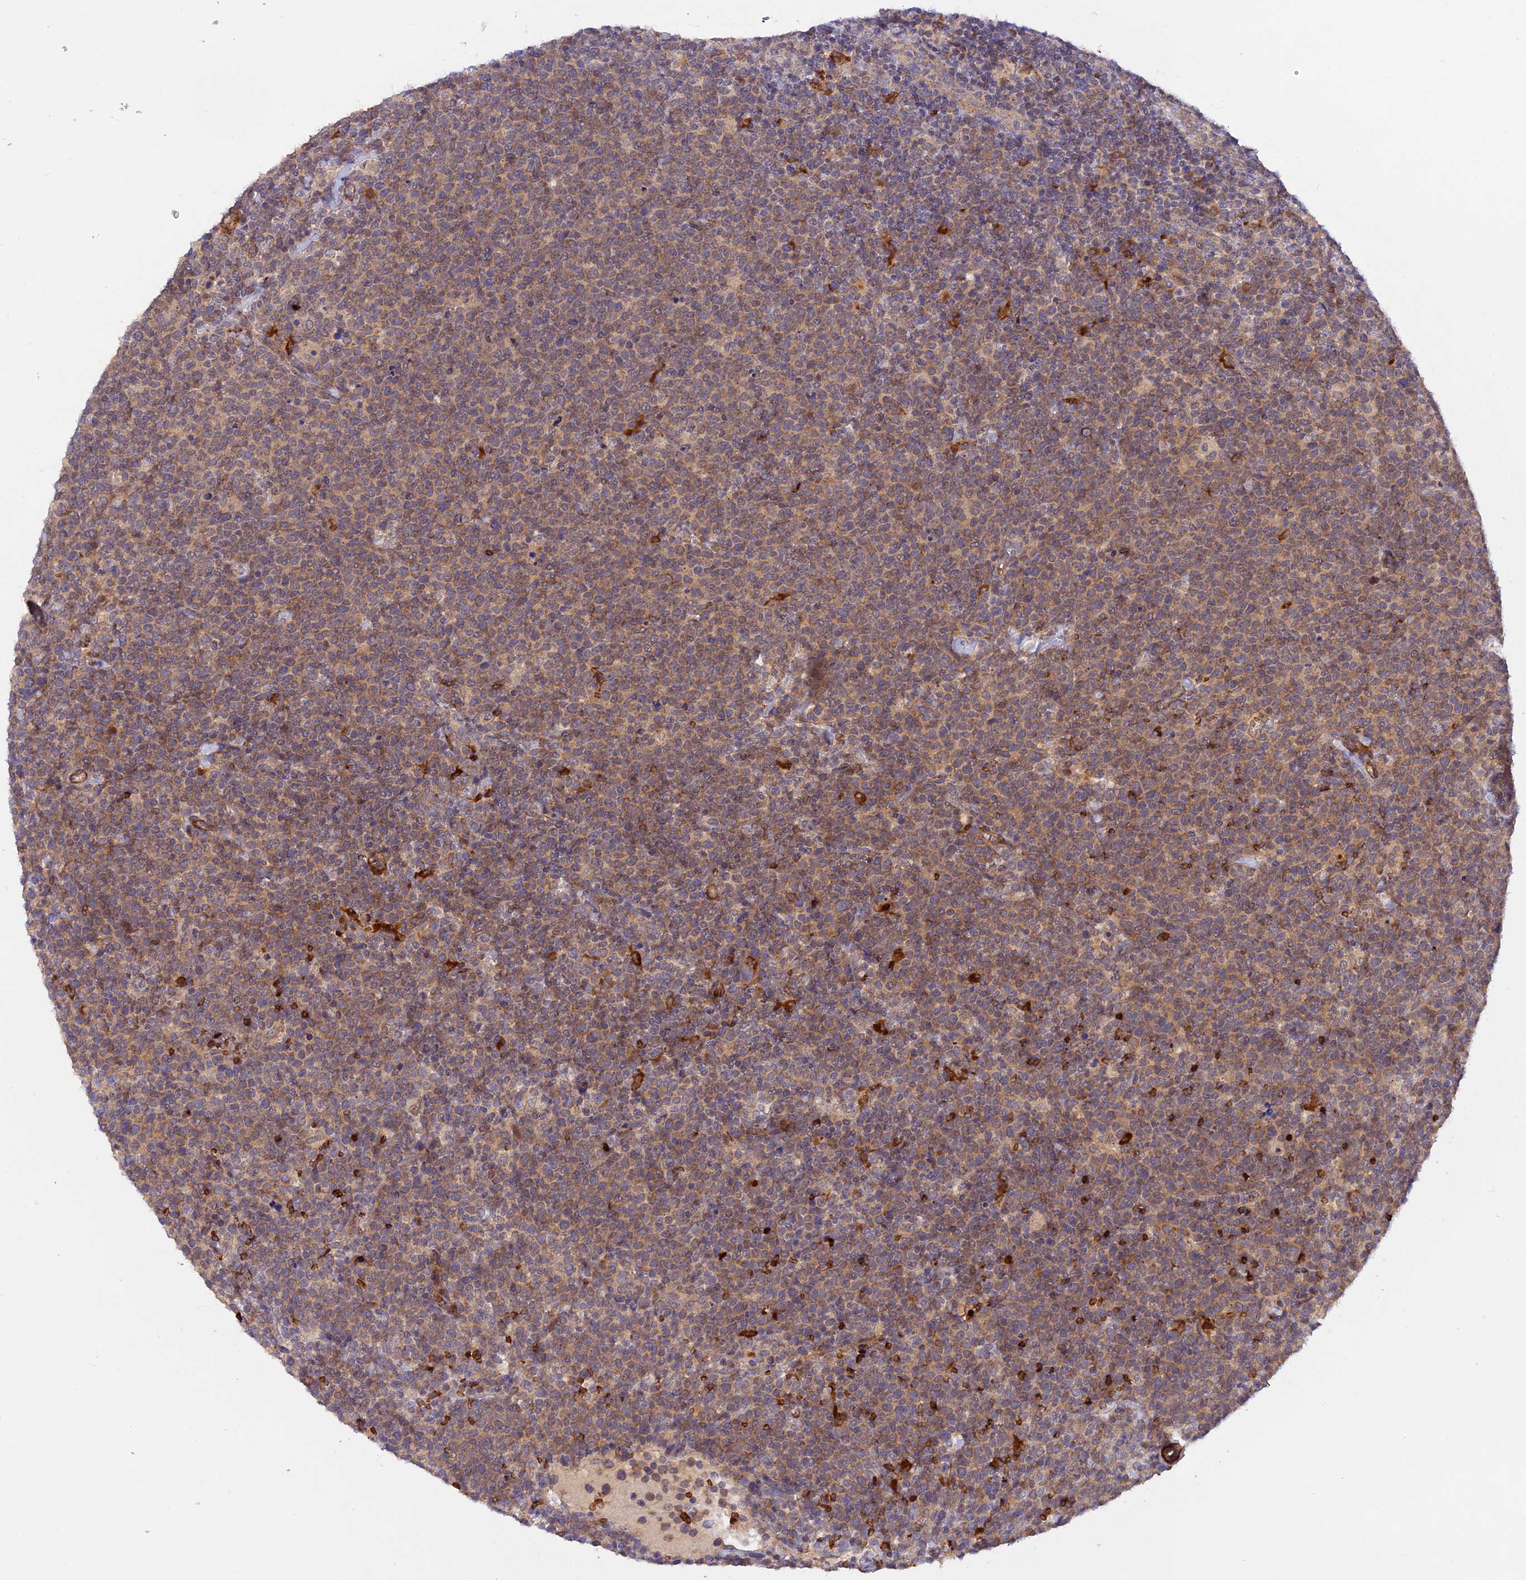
{"staining": {"intensity": "weak", "quantity": ">75%", "location": "cytoplasmic/membranous"}, "tissue": "lymphoma", "cell_type": "Tumor cells", "image_type": "cancer", "snomed": [{"axis": "morphology", "description": "Malignant lymphoma, non-Hodgkin's type, High grade"}, {"axis": "topography", "description": "Lymph node"}], "caption": "A low amount of weak cytoplasmic/membranous expression is present in about >75% of tumor cells in lymphoma tissue.", "gene": "WDFY4", "patient": {"sex": "male", "age": 61}}